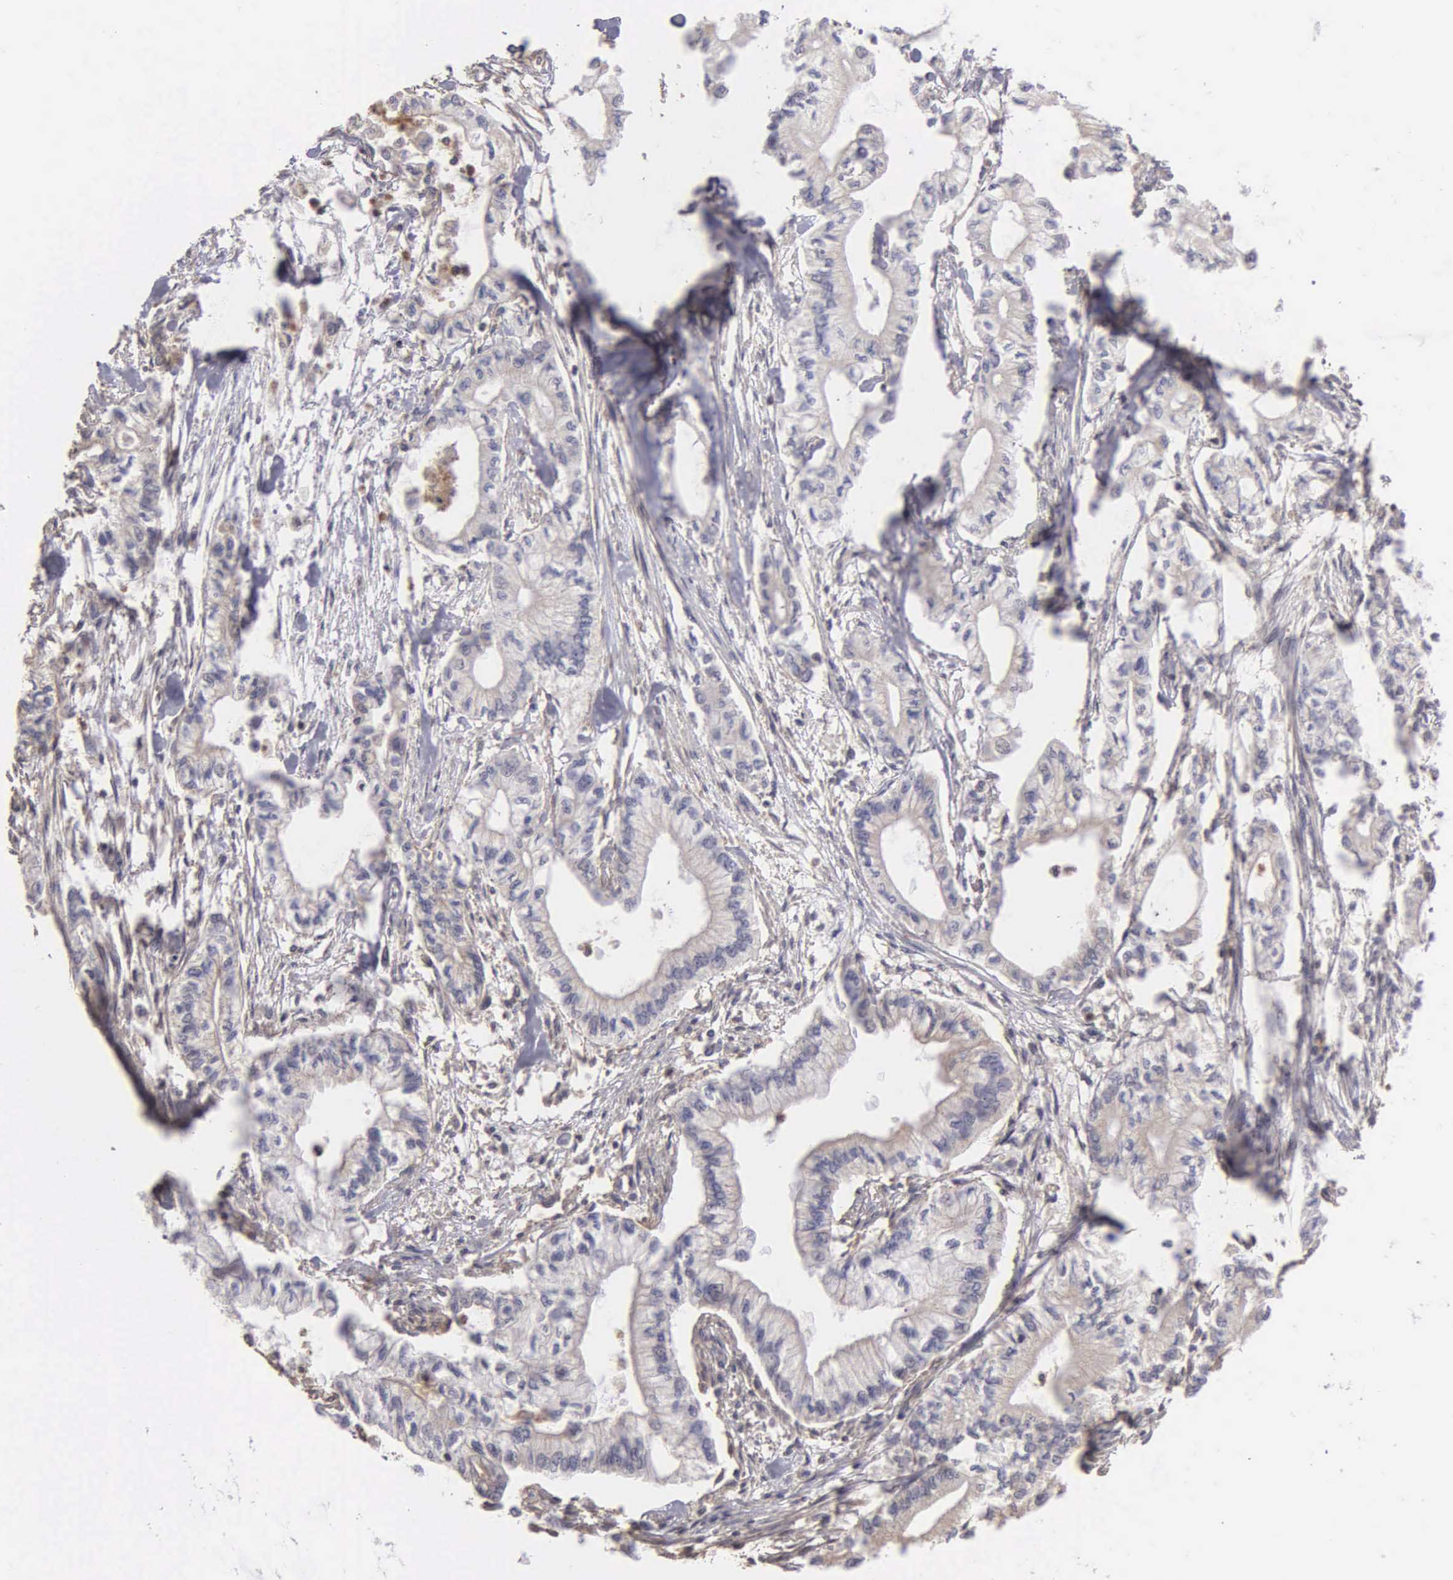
{"staining": {"intensity": "weak", "quantity": "<25%", "location": "cytoplasmic/membranous"}, "tissue": "pancreatic cancer", "cell_type": "Tumor cells", "image_type": "cancer", "snomed": [{"axis": "morphology", "description": "Adenocarcinoma, NOS"}, {"axis": "topography", "description": "Pancreas"}], "caption": "Immunohistochemistry (IHC) micrograph of pancreatic cancer stained for a protein (brown), which exhibits no positivity in tumor cells.", "gene": "BRD1", "patient": {"sex": "male", "age": 79}}